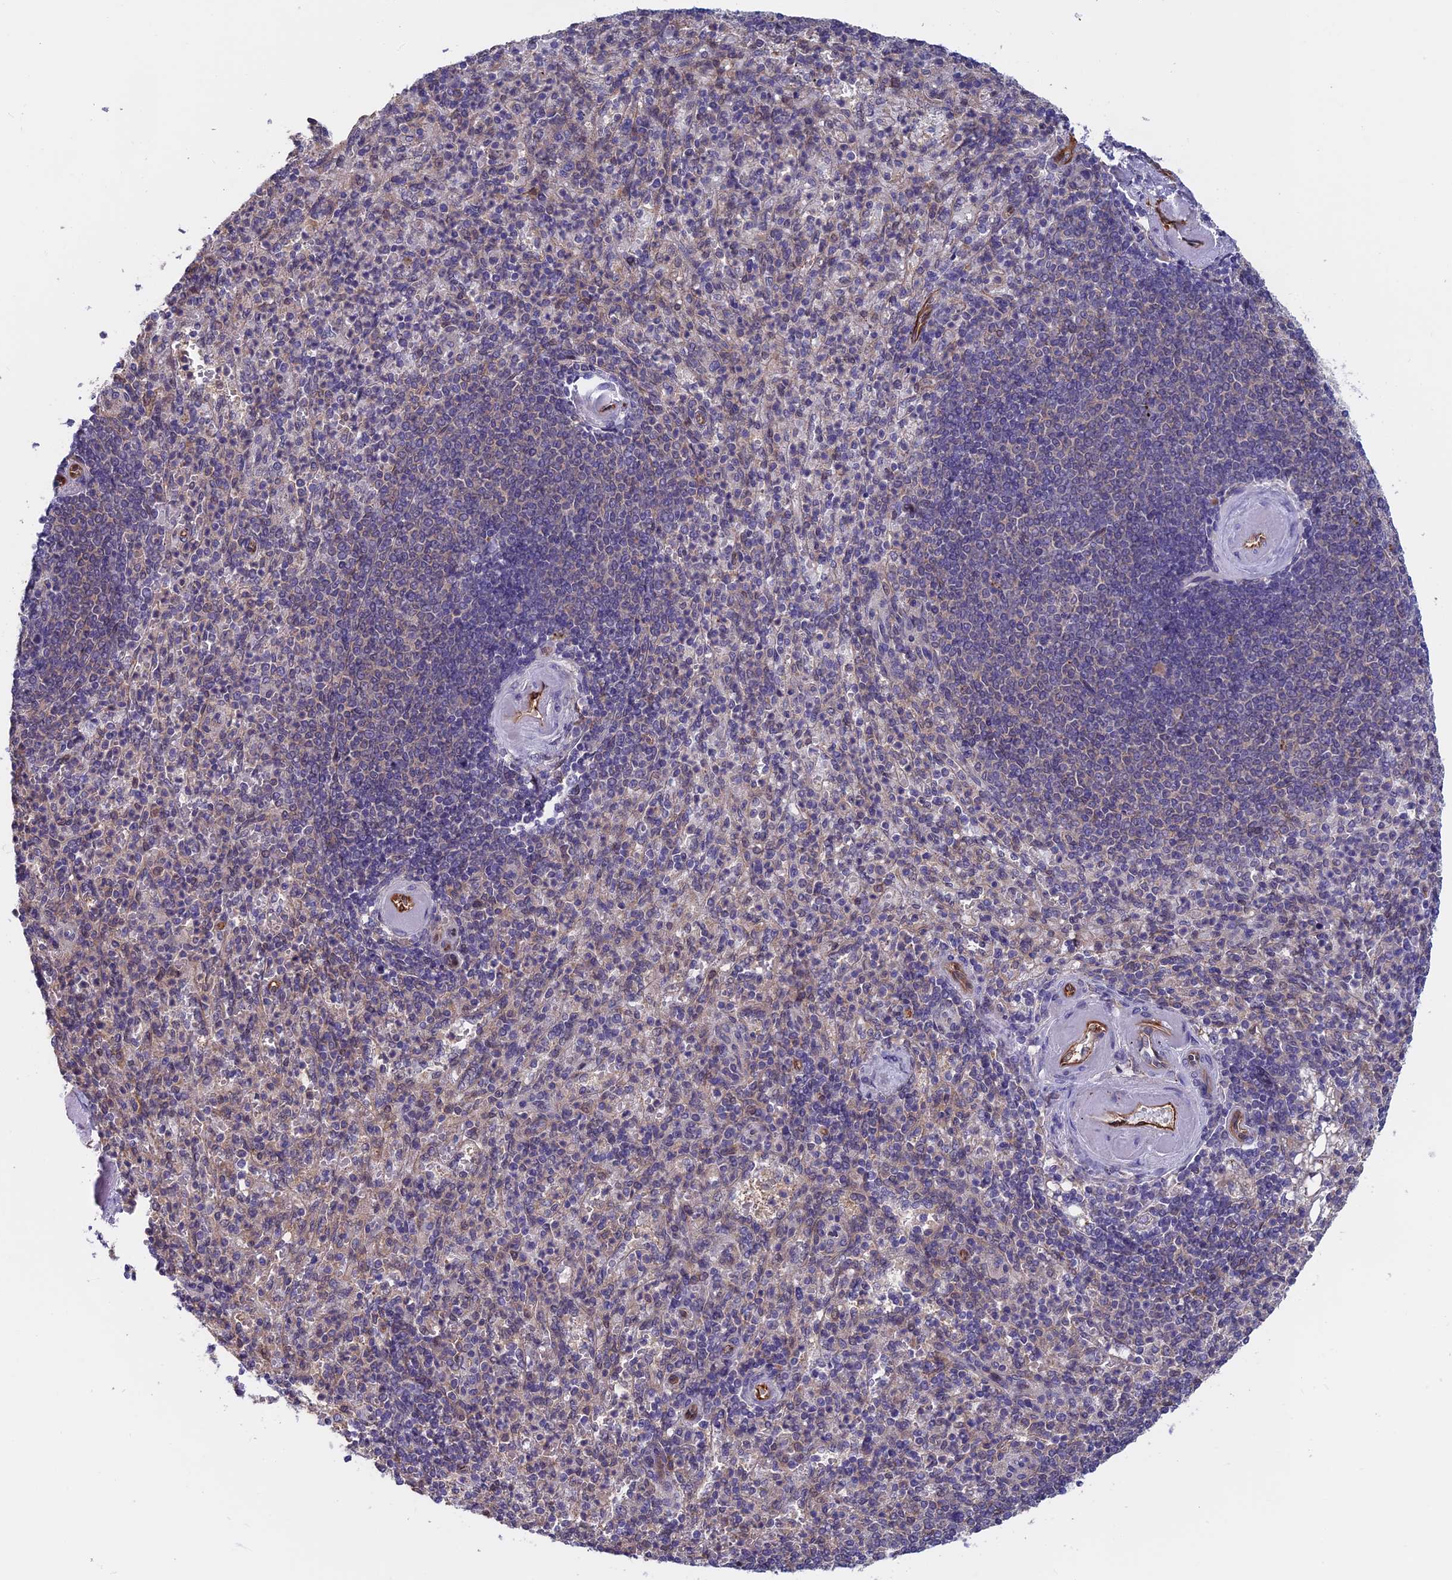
{"staining": {"intensity": "weak", "quantity": "<25%", "location": "cytoplasmic/membranous"}, "tissue": "spleen", "cell_type": "Cells in red pulp", "image_type": "normal", "snomed": [{"axis": "morphology", "description": "Normal tissue, NOS"}, {"axis": "topography", "description": "Spleen"}], "caption": "Spleen stained for a protein using immunohistochemistry (IHC) reveals no positivity cells in red pulp.", "gene": "MAST2", "patient": {"sex": "female", "age": 74}}